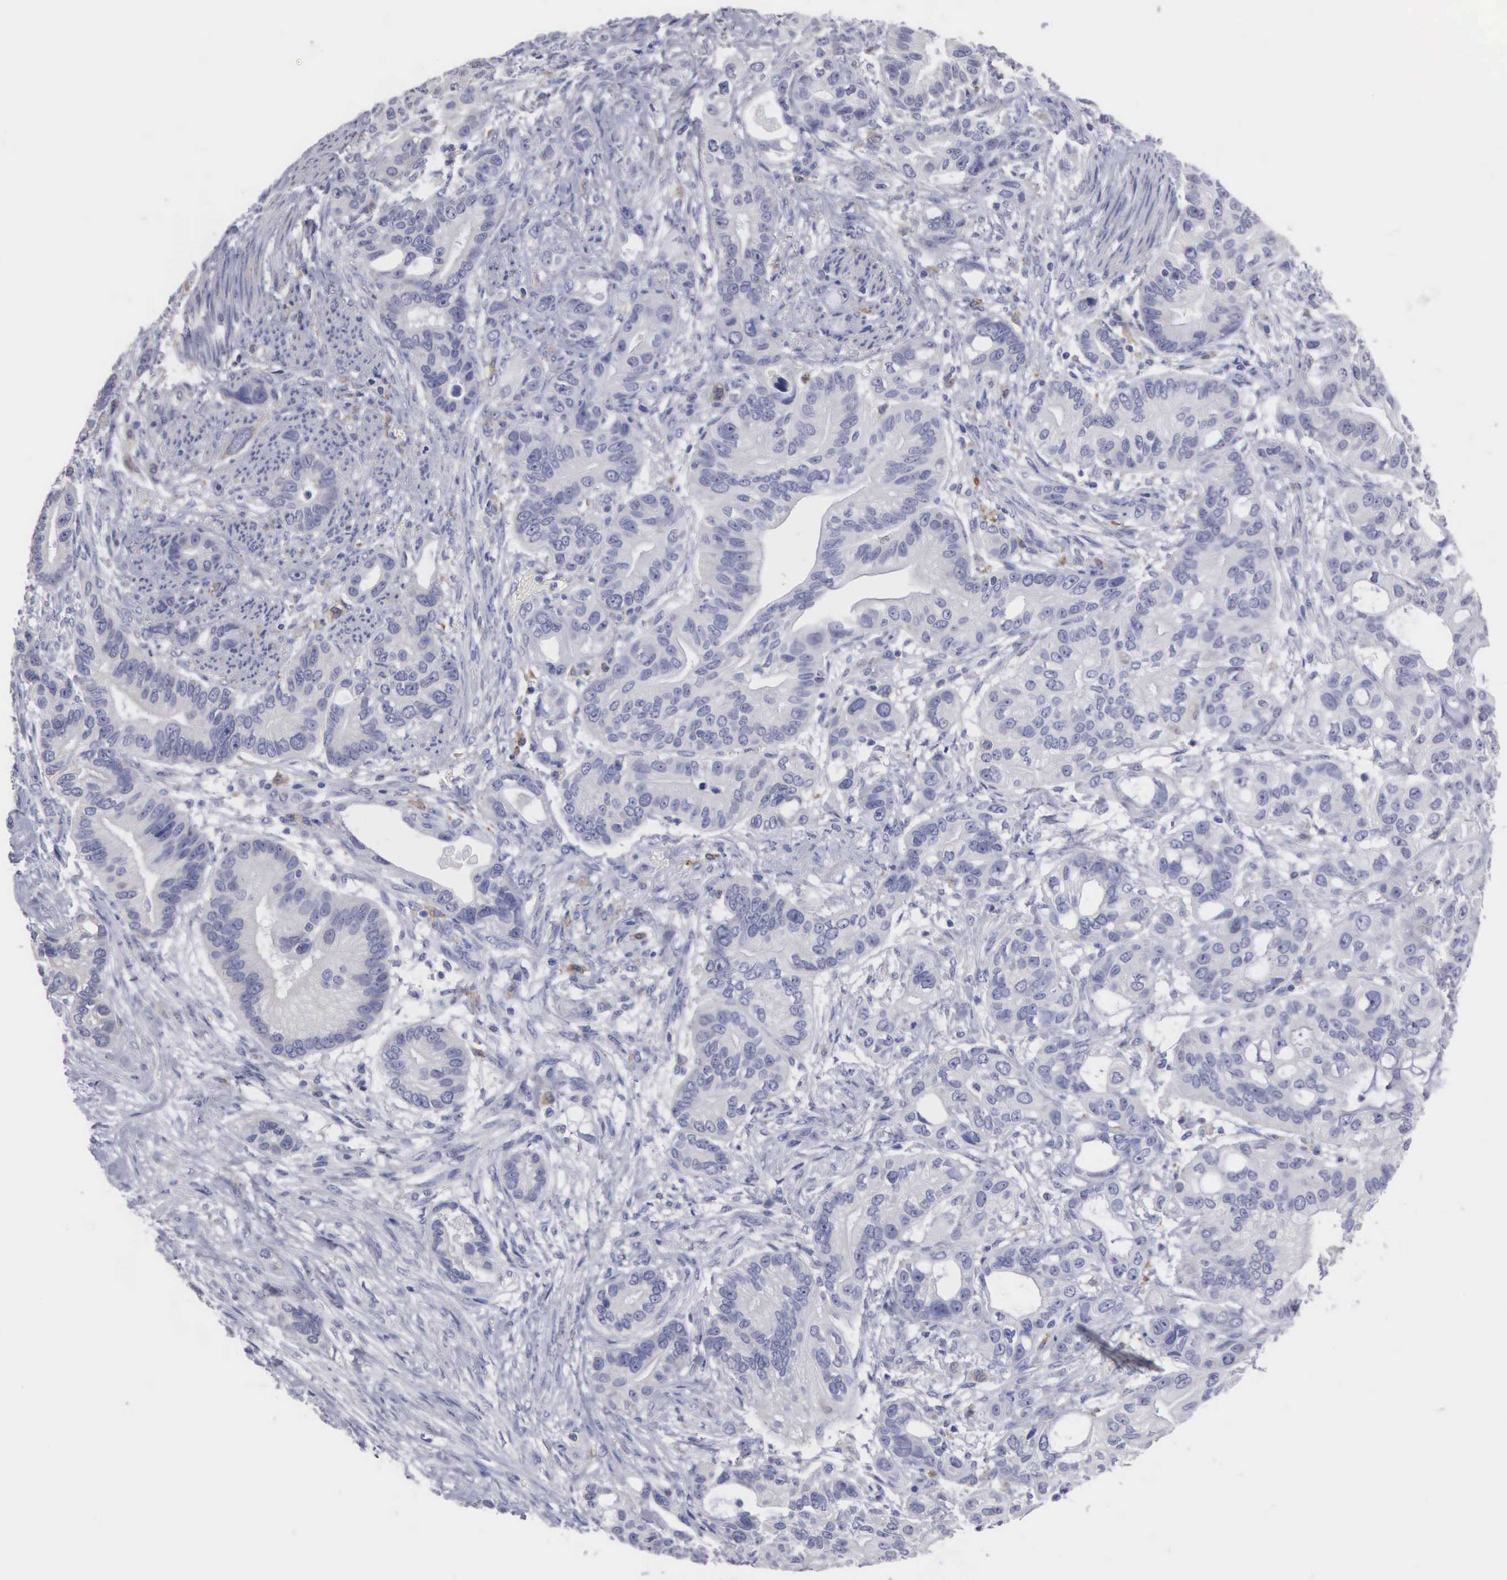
{"staining": {"intensity": "negative", "quantity": "none", "location": "none"}, "tissue": "stomach cancer", "cell_type": "Tumor cells", "image_type": "cancer", "snomed": [{"axis": "morphology", "description": "Adenocarcinoma, NOS"}, {"axis": "topography", "description": "Stomach, upper"}], "caption": "High magnification brightfield microscopy of stomach cancer stained with DAB (3,3'-diaminobenzidine) (brown) and counterstained with hematoxylin (blue): tumor cells show no significant expression. Brightfield microscopy of immunohistochemistry (IHC) stained with DAB (brown) and hematoxylin (blue), captured at high magnification.", "gene": "LIN52", "patient": {"sex": "male", "age": 47}}